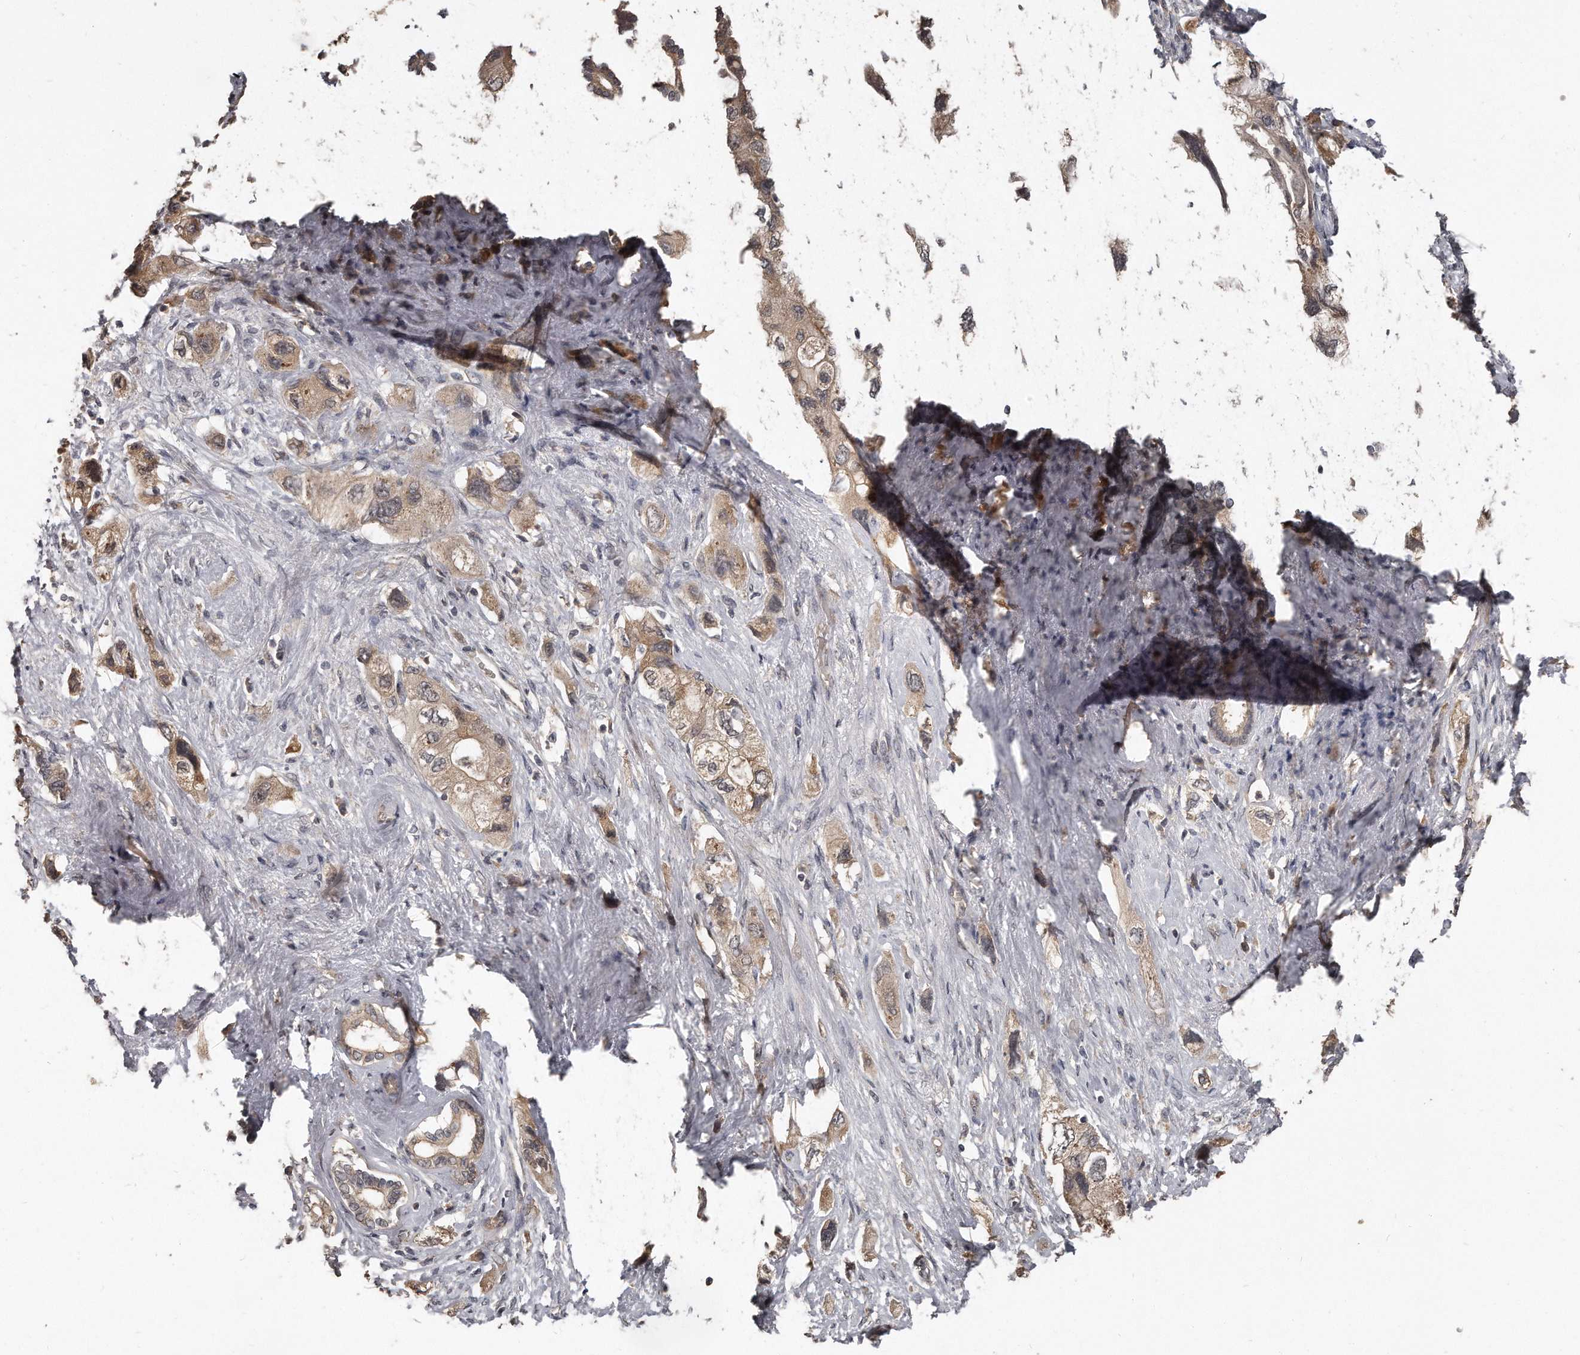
{"staining": {"intensity": "weak", "quantity": ">75%", "location": "cytoplasmic/membranous"}, "tissue": "pancreatic cancer", "cell_type": "Tumor cells", "image_type": "cancer", "snomed": [{"axis": "morphology", "description": "Adenocarcinoma, NOS"}, {"axis": "topography", "description": "Pancreas"}], "caption": "A micrograph of pancreatic adenocarcinoma stained for a protein exhibits weak cytoplasmic/membranous brown staining in tumor cells.", "gene": "GRB10", "patient": {"sex": "female", "age": 73}}